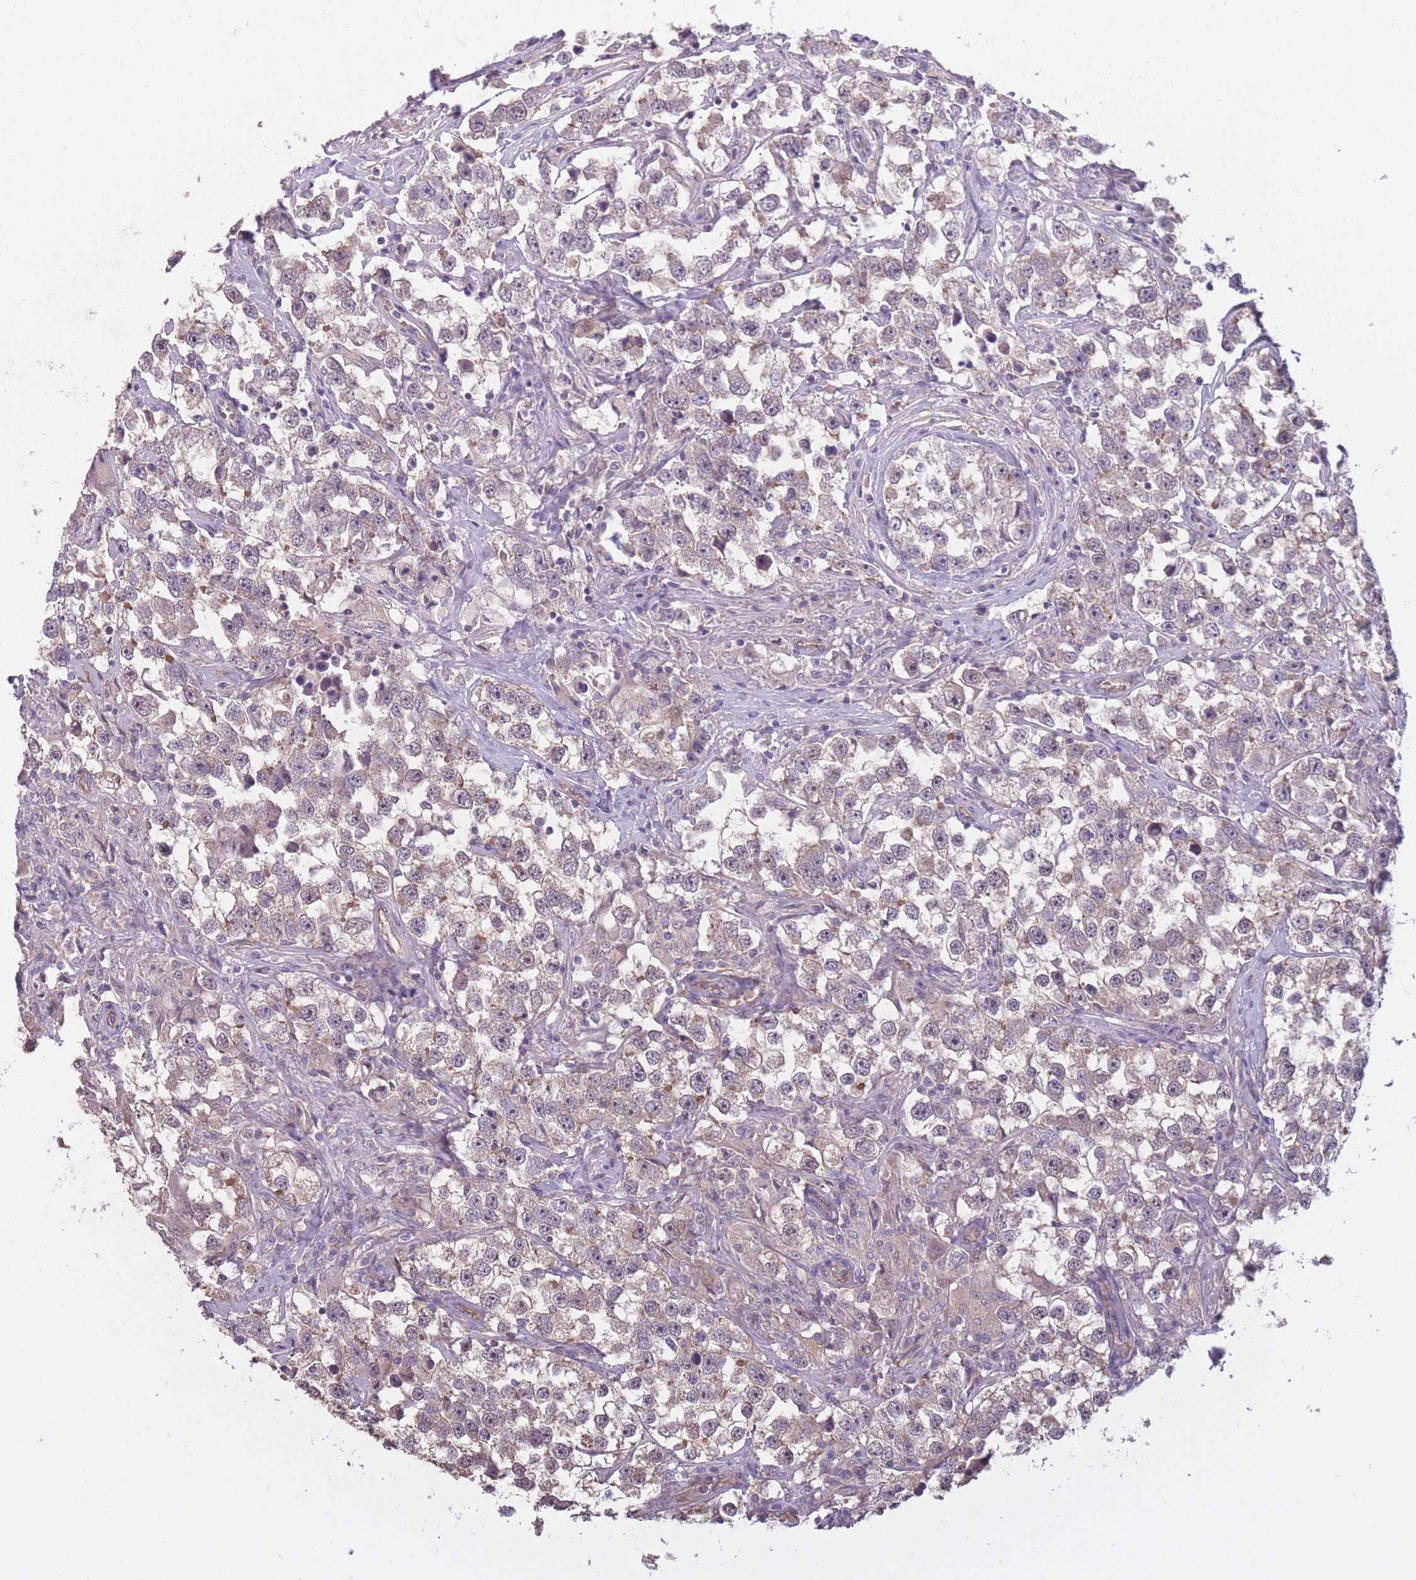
{"staining": {"intensity": "weak", "quantity": "25%-75%", "location": "cytoplasmic/membranous,nuclear"}, "tissue": "testis cancer", "cell_type": "Tumor cells", "image_type": "cancer", "snomed": [{"axis": "morphology", "description": "Seminoma, NOS"}, {"axis": "topography", "description": "Testis"}], "caption": "This is an image of immunohistochemistry staining of testis cancer, which shows weak expression in the cytoplasmic/membranous and nuclear of tumor cells.", "gene": "KIAA1755", "patient": {"sex": "male", "age": 46}}